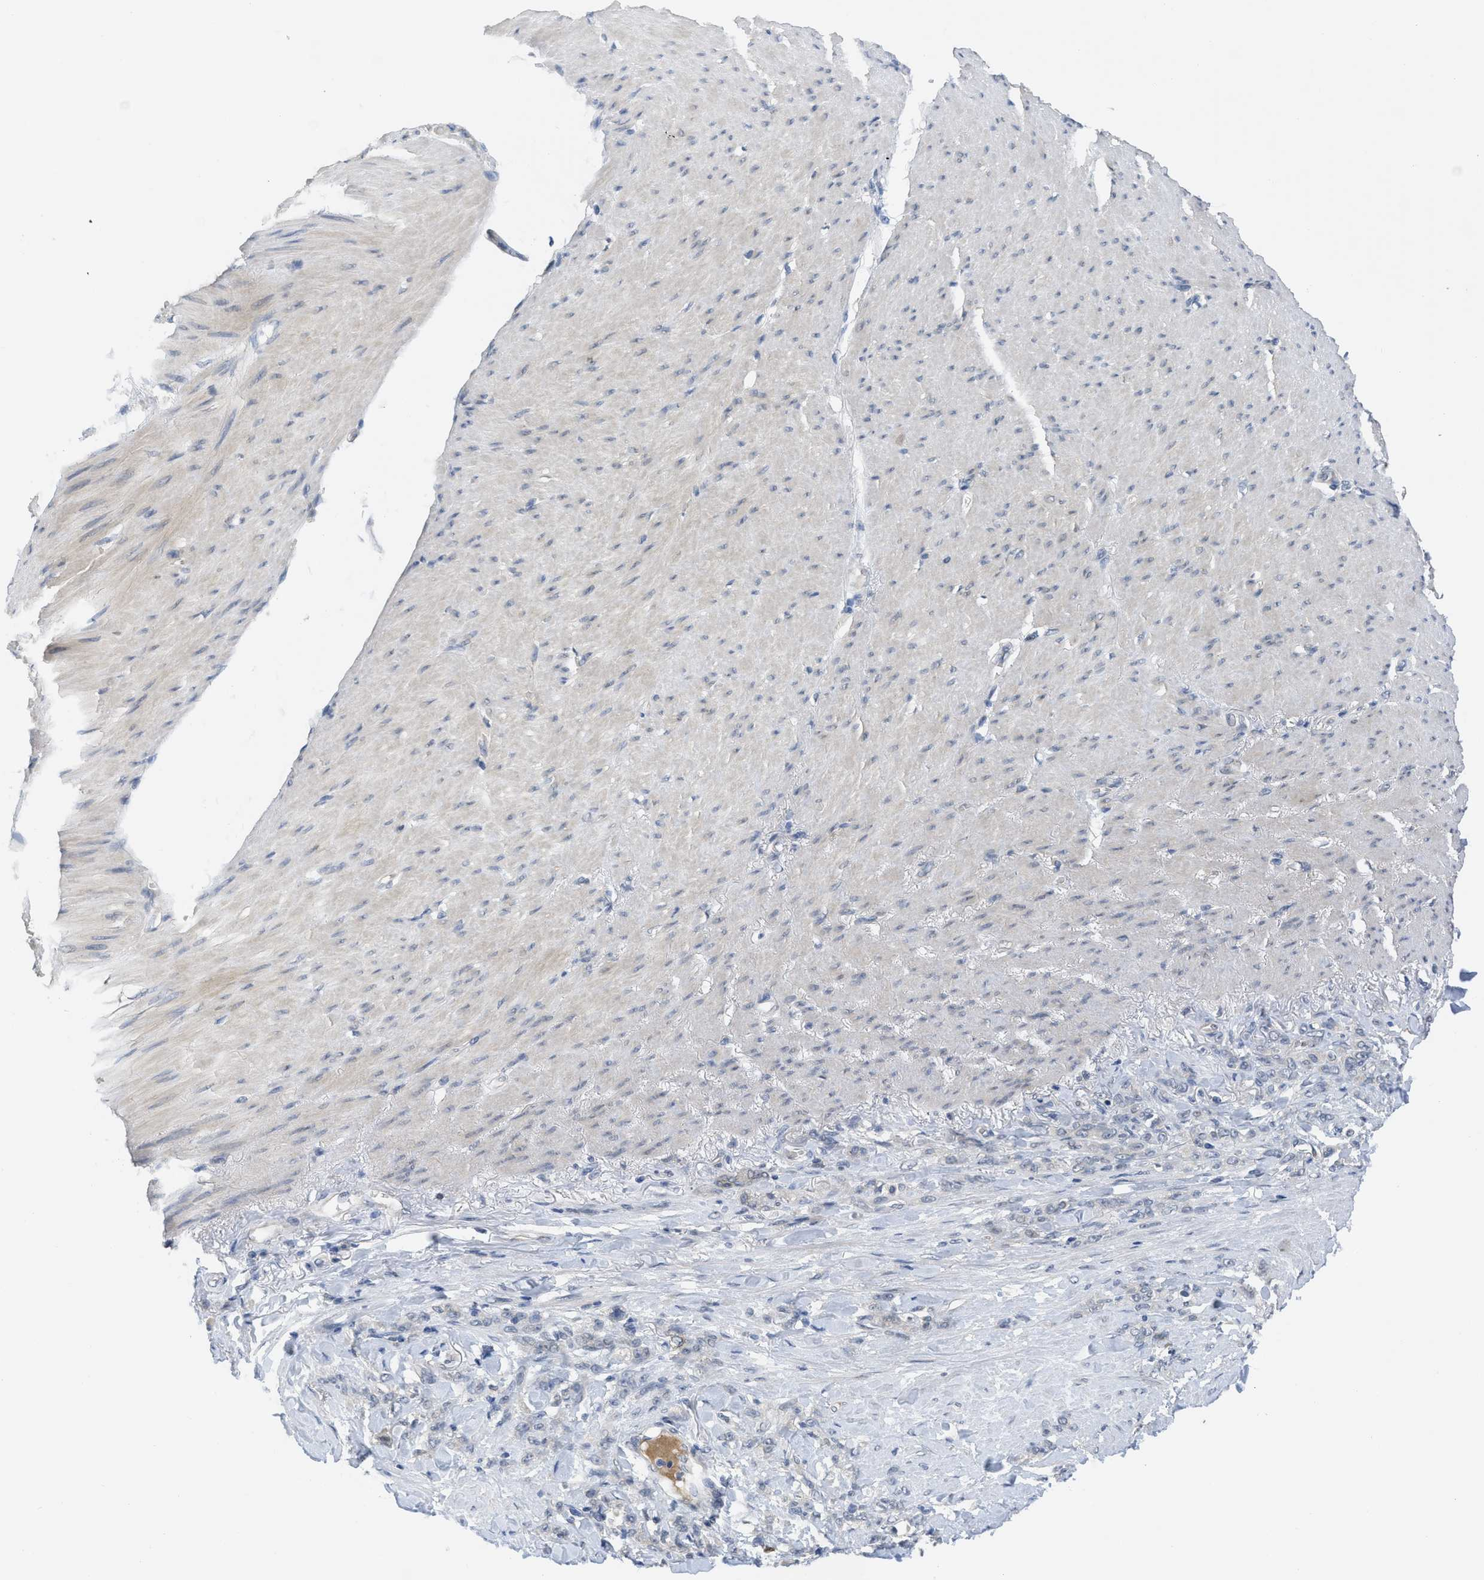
{"staining": {"intensity": "negative", "quantity": "none", "location": "none"}, "tissue": "stomach cancer", "cell_type": "Tumor cells", "image_type": "cancer", "snomed": [{"axis": "morphology", "description": "Adenocarcinoma, NOS"}, {"axis": "topography", "description": "Stomach"}], "caption": "Tumor cells show no significant protein expression in stomach adenocarcinoma. Brightfield microscopy of IHC stained with DAB (3,3'-diaminobenzidine) (brown) and hematoxylin (blue), captured at high magnification.", "gene": "TNFAIP1", "patient": {"sex": "male", "age": 82}}